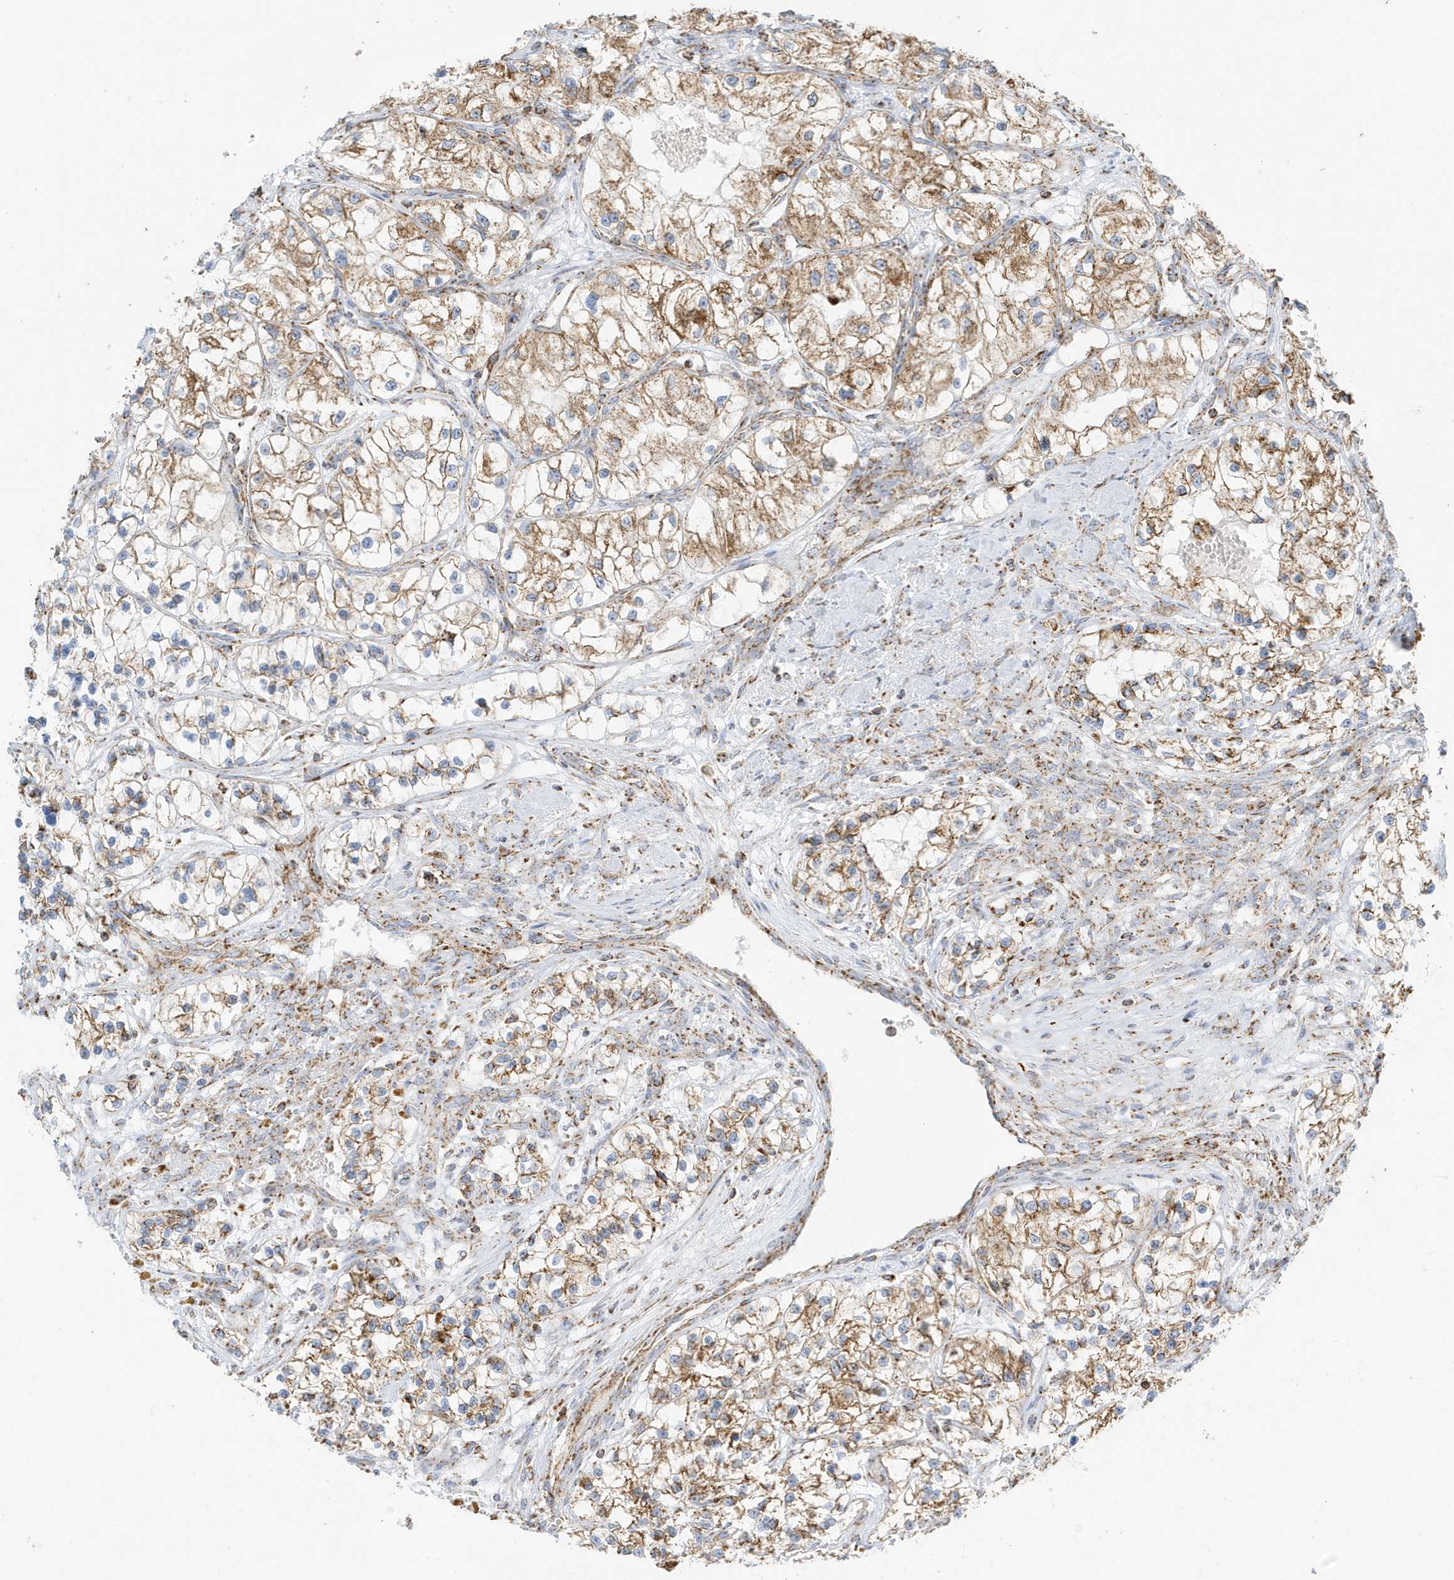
{"staining": {"intensity": "moderate", "quantity": ">75%", "location": "cytoplasmic/membranous"}, "tissue": "renal cancer", "cell_type": "Tumor cells", "image_type": "cancer", "snomed": [{"axis": "morphology", "description": "Adenocarcinoma, NOS"}, {"axis": "topography", "description": "Kidney"}], "caption": "An image showing moderate cytoplasmic/membranous staining in about >75% of tumor cells in renal adenocarcinoma, as visualized by brown immunohistochemical staining.", "gene": "ATP5ME", "patient": {"sex": "female", "age": 57}}